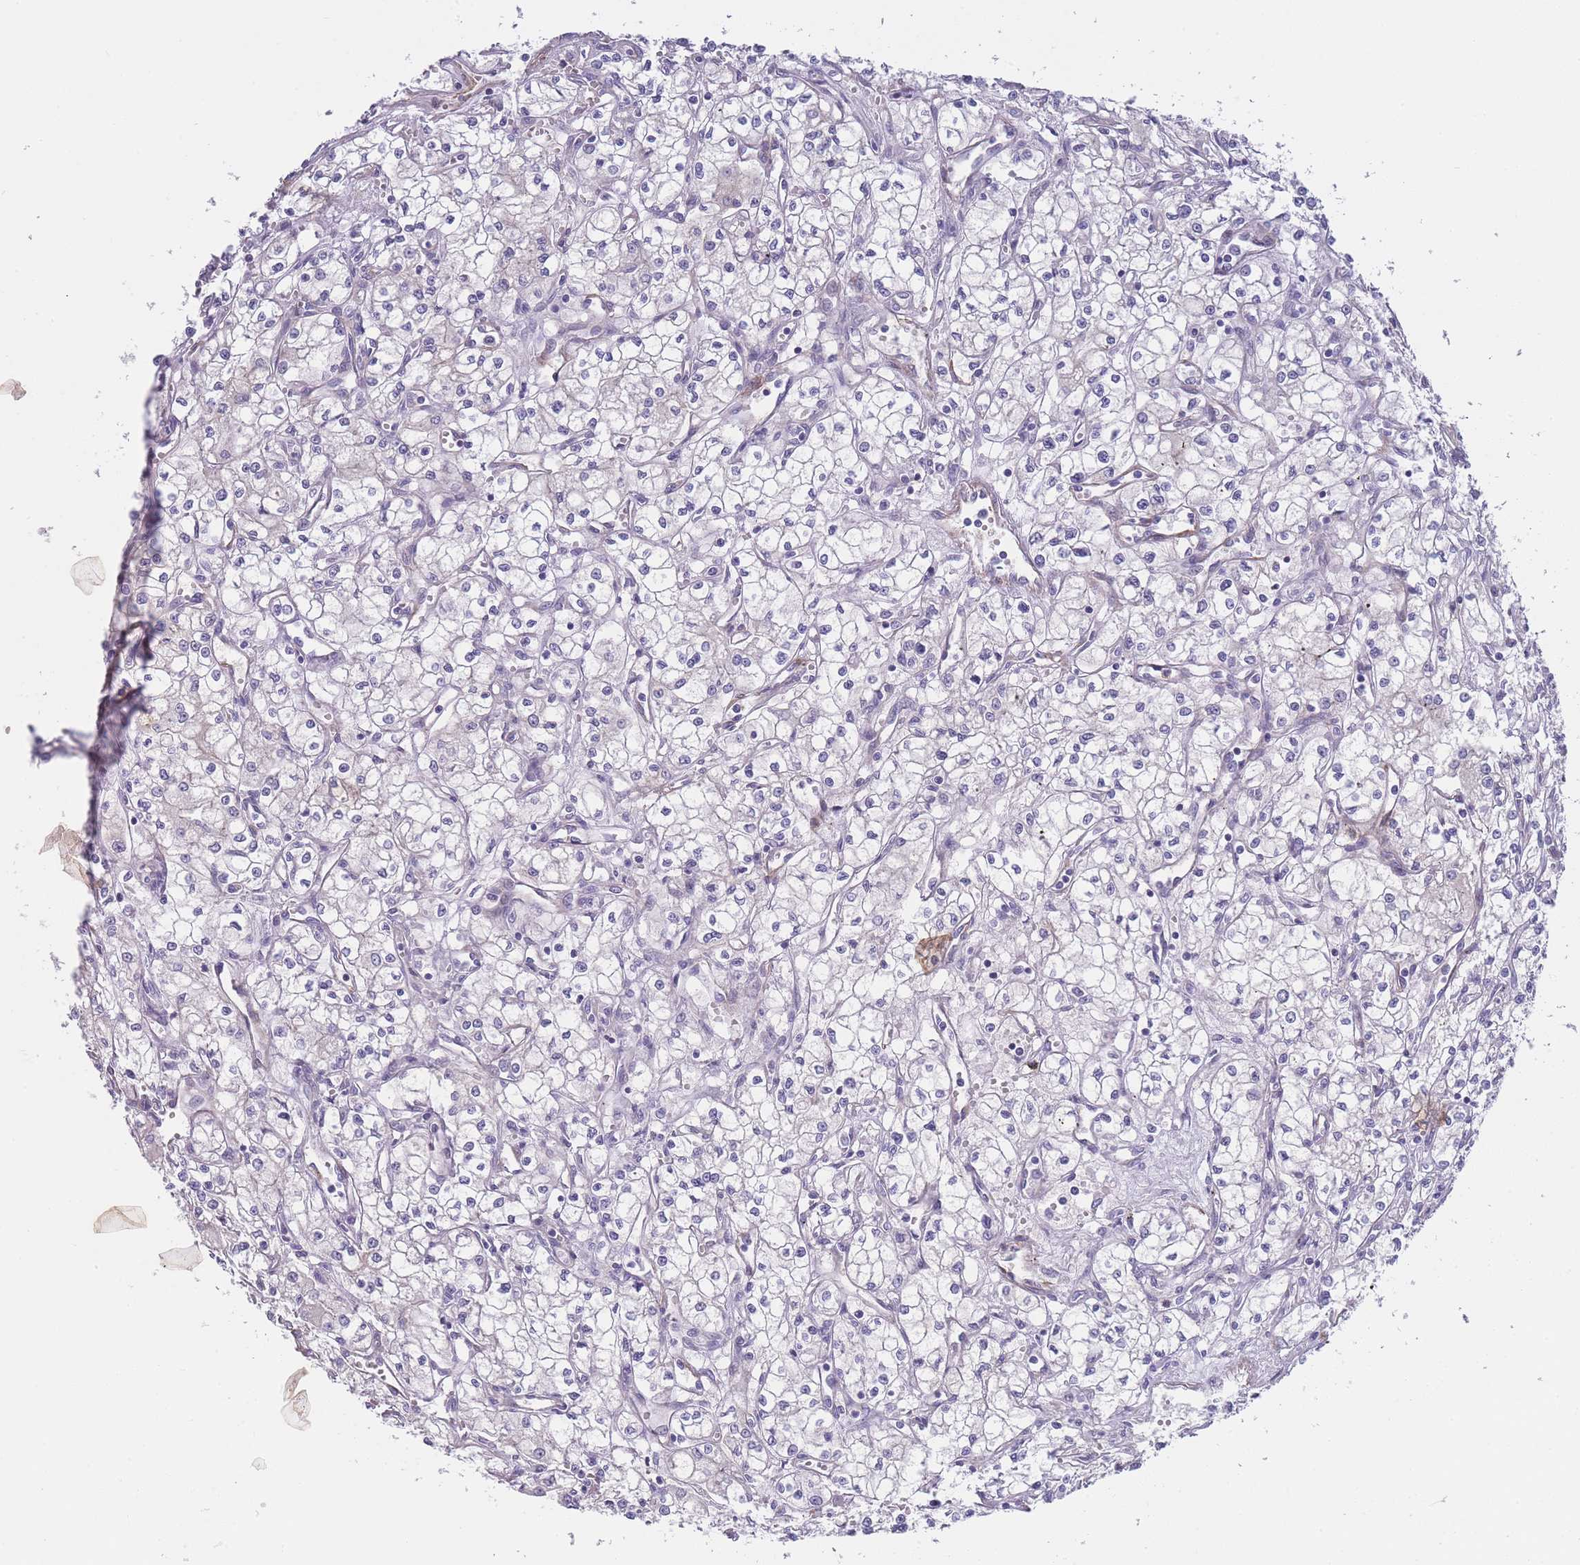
{"staining": {"intensity": "negative", "quantity": "none", "location": "none"}, "tissue": "renal cancer", "cell_type": "Tumor cells", "image_type": "cancer", "snomed": [{"axis": "morphology", "description": "Adenocarcinoma, NOS"}, {"axis": "topography", "description": "Kidney"}], "caption": "Renal cancer stained for a protein using immunohistochemistry (IHC) reveals no positivity tumor cells.", "gene": "FAM124A", "patient": {"sex": "male", "age": 59}}